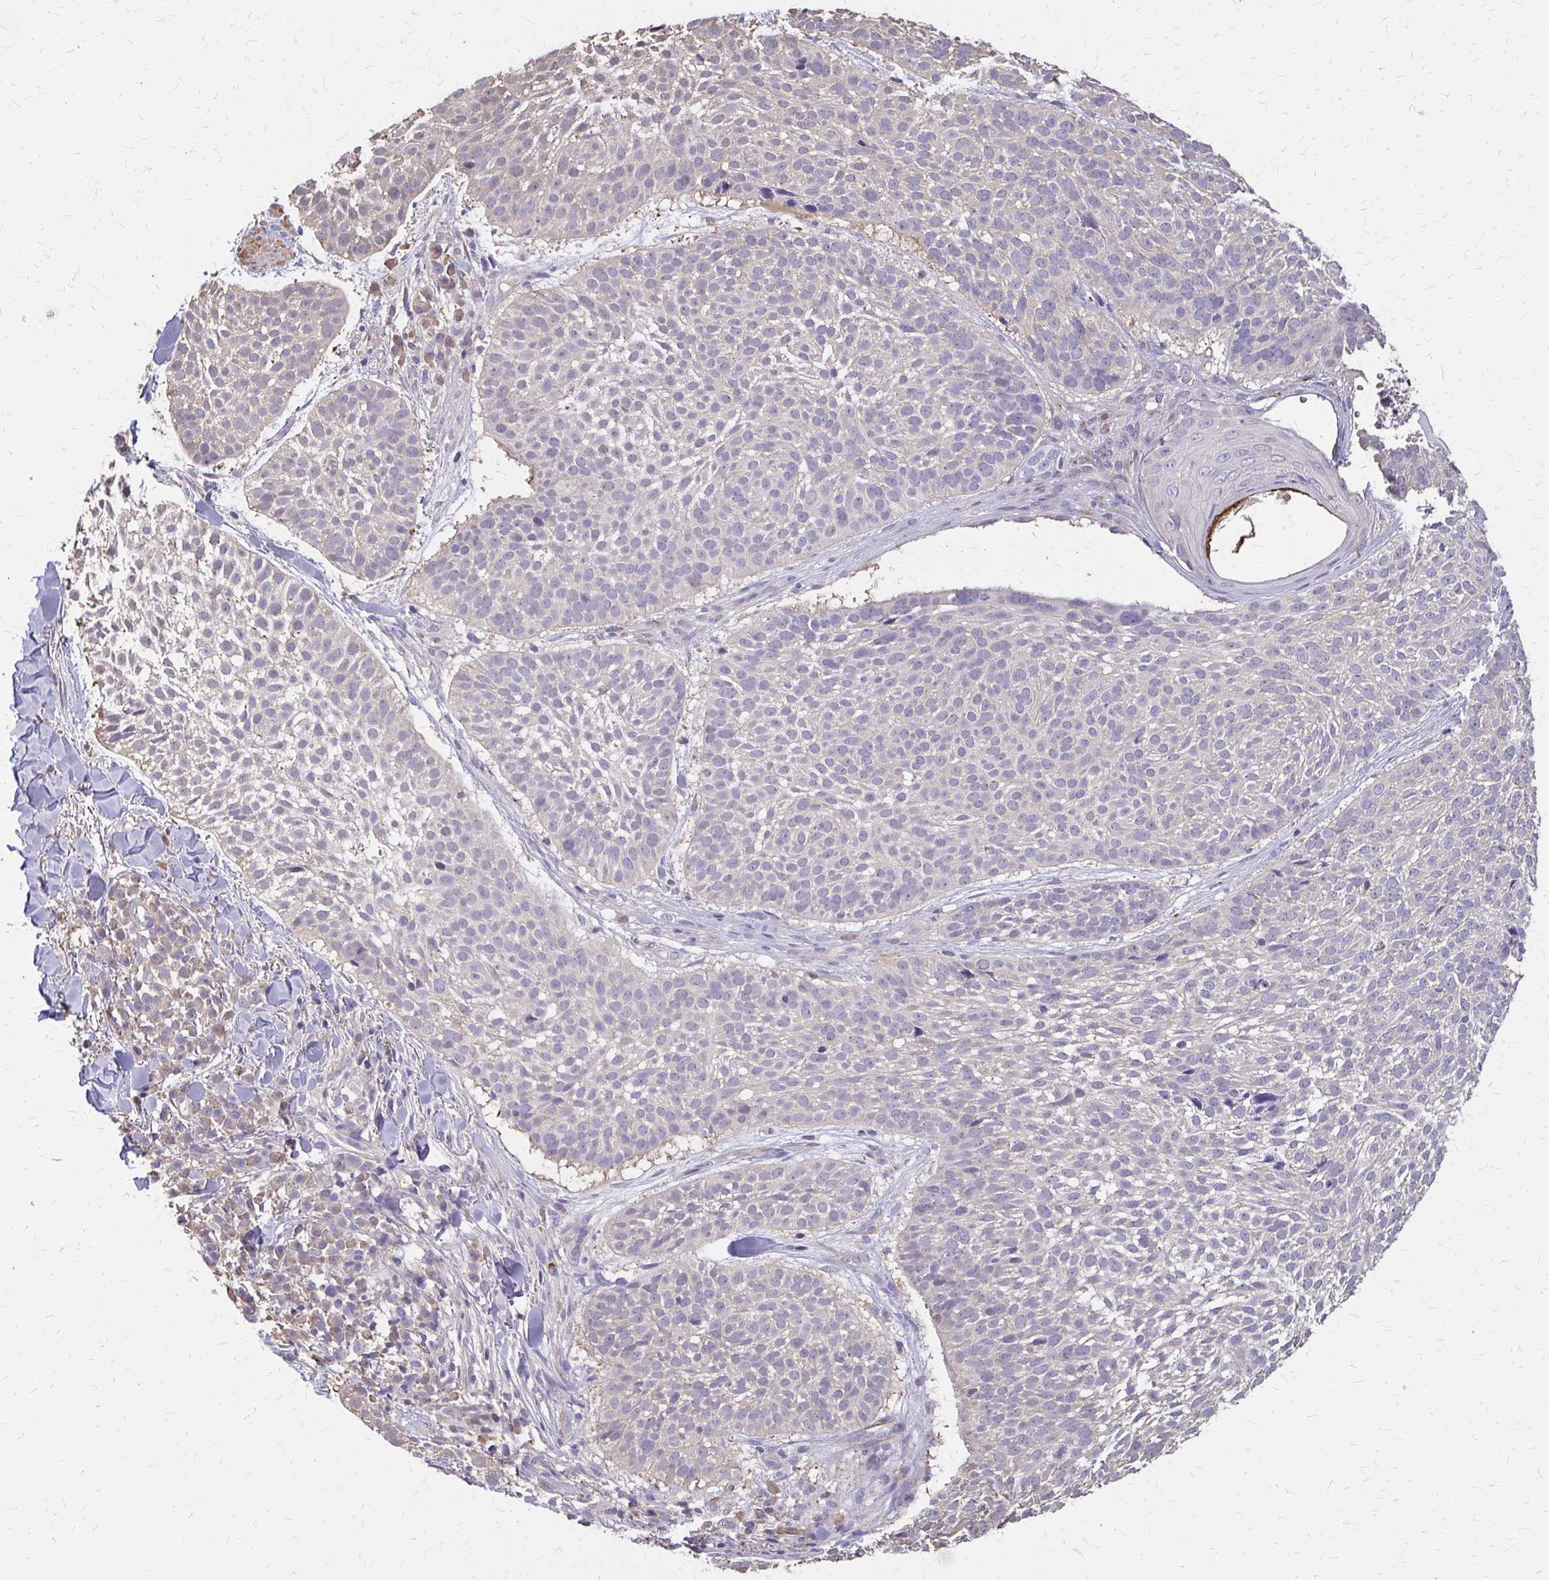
{"staining": {"intensity": "negative", "quantity": "none", "location": "none"}, "tissue": "skin cancer", "cell_type": "Tumor cells", "image_type": "cancer", "snomed": [{"axis": "morphology", "description": "Basal cell carcinoma"}, {"axis": "topography", "description": "Skin"}, {"axis": "topography", "description": "Skin of scalp"}], "caption": "DAB (3,3'-diaminobenzidine) immunohistochemical staining of skin cancer (basal cell carcinoma) exhibits no significant expression in tumor cells.", "gene": "IFI44L", "patient": {"sex": "female", "age": 45}}